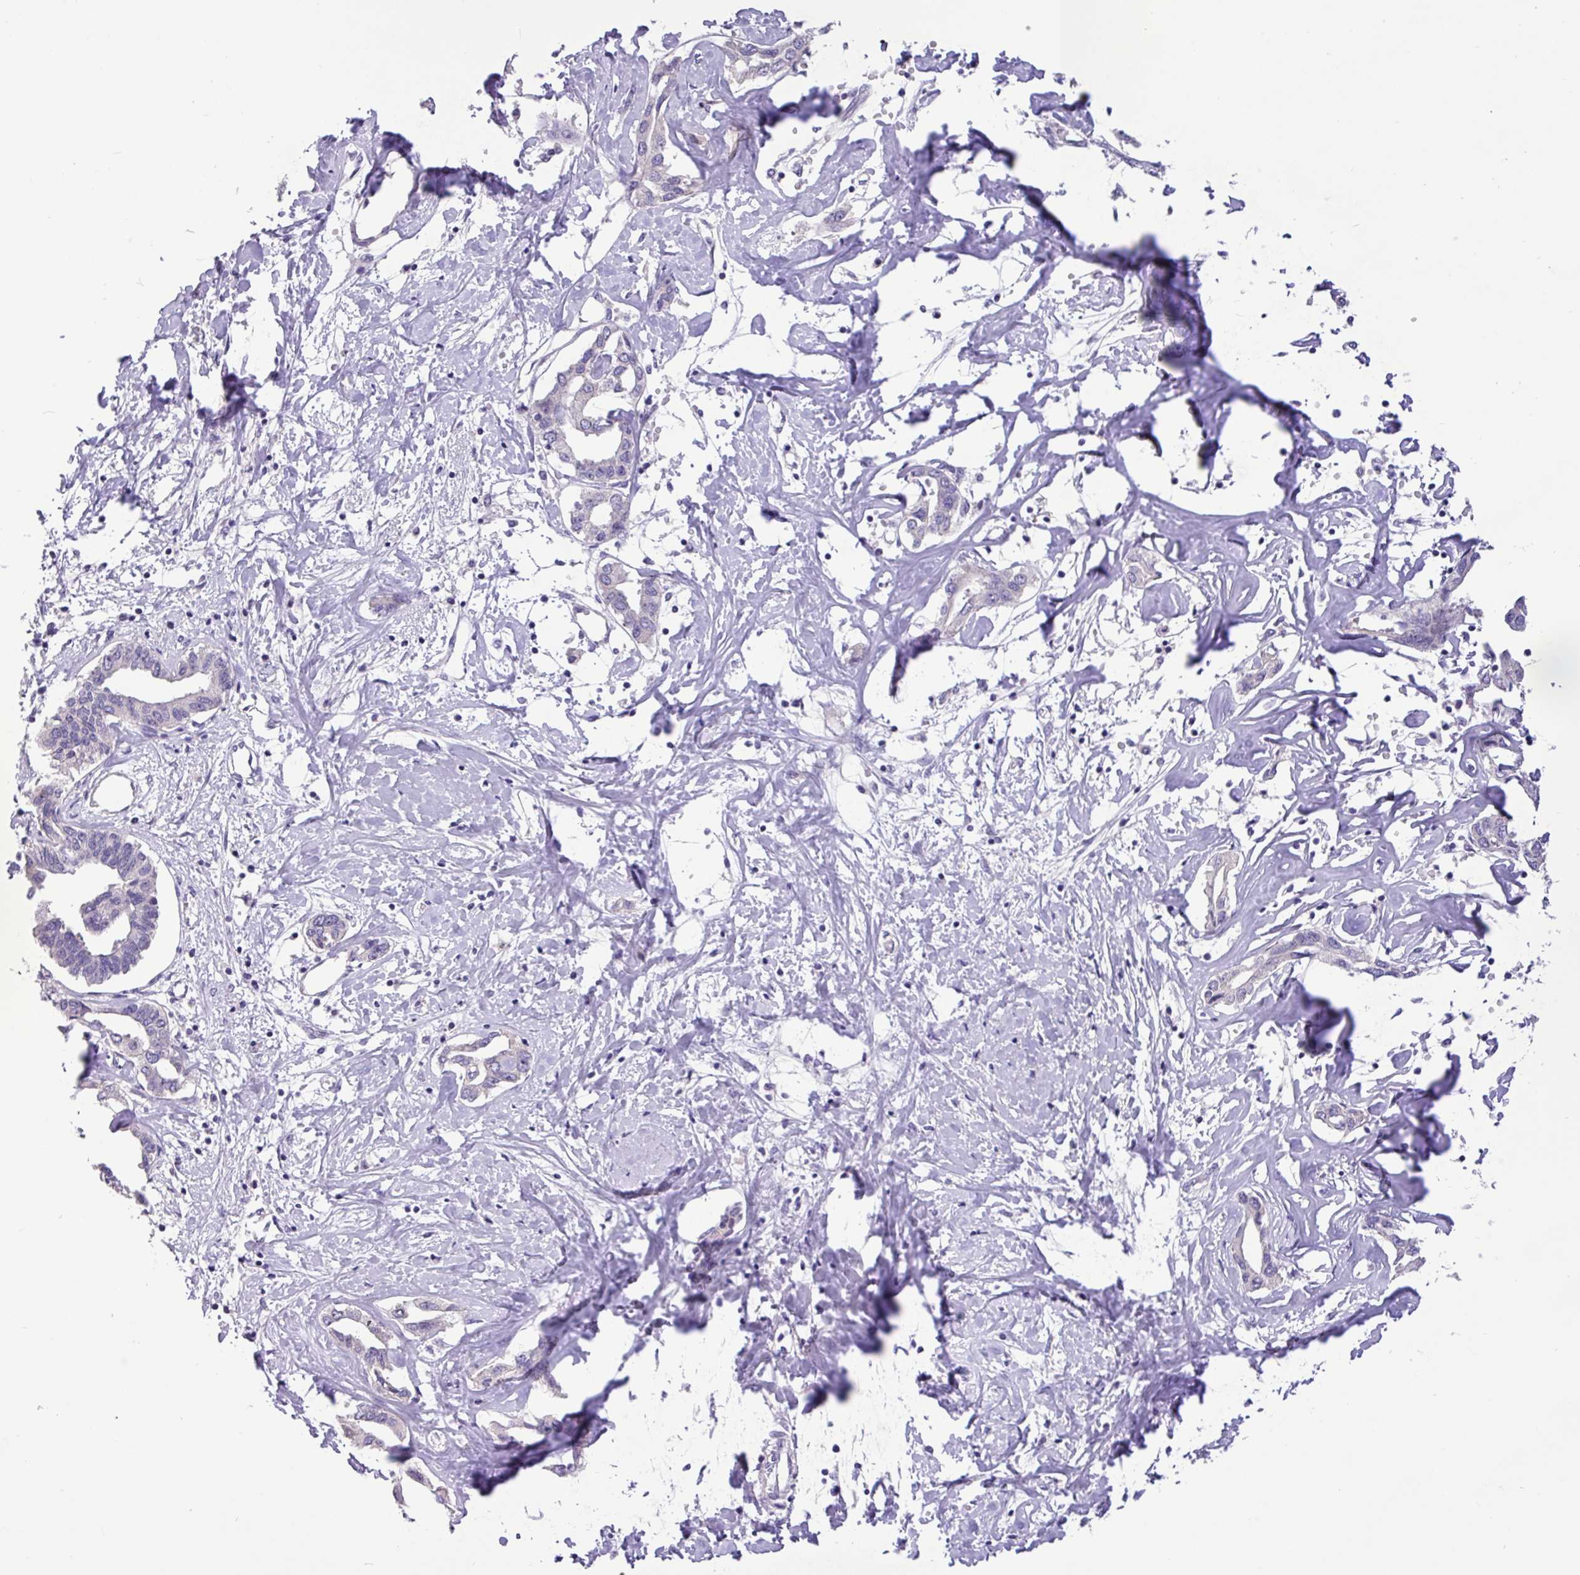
{"staining": {"intensity": "negative", "quantity": "none", "location": "none"}, "tissue": "liver cancer", "cell_type": "Tumor cells", "image_type": "cancer", "snomed": [{"axis": "morphology", "description": "Cholangiocarcinoma"}, {"axis": "topography", "description": "Liver"}], "caption": "The histopathology image demonstrates no significant expression in tumor cells of cholangiocarcinoma (liver).", "gene": "PAX8", "patient": {"sex": "male", "age": 59}}